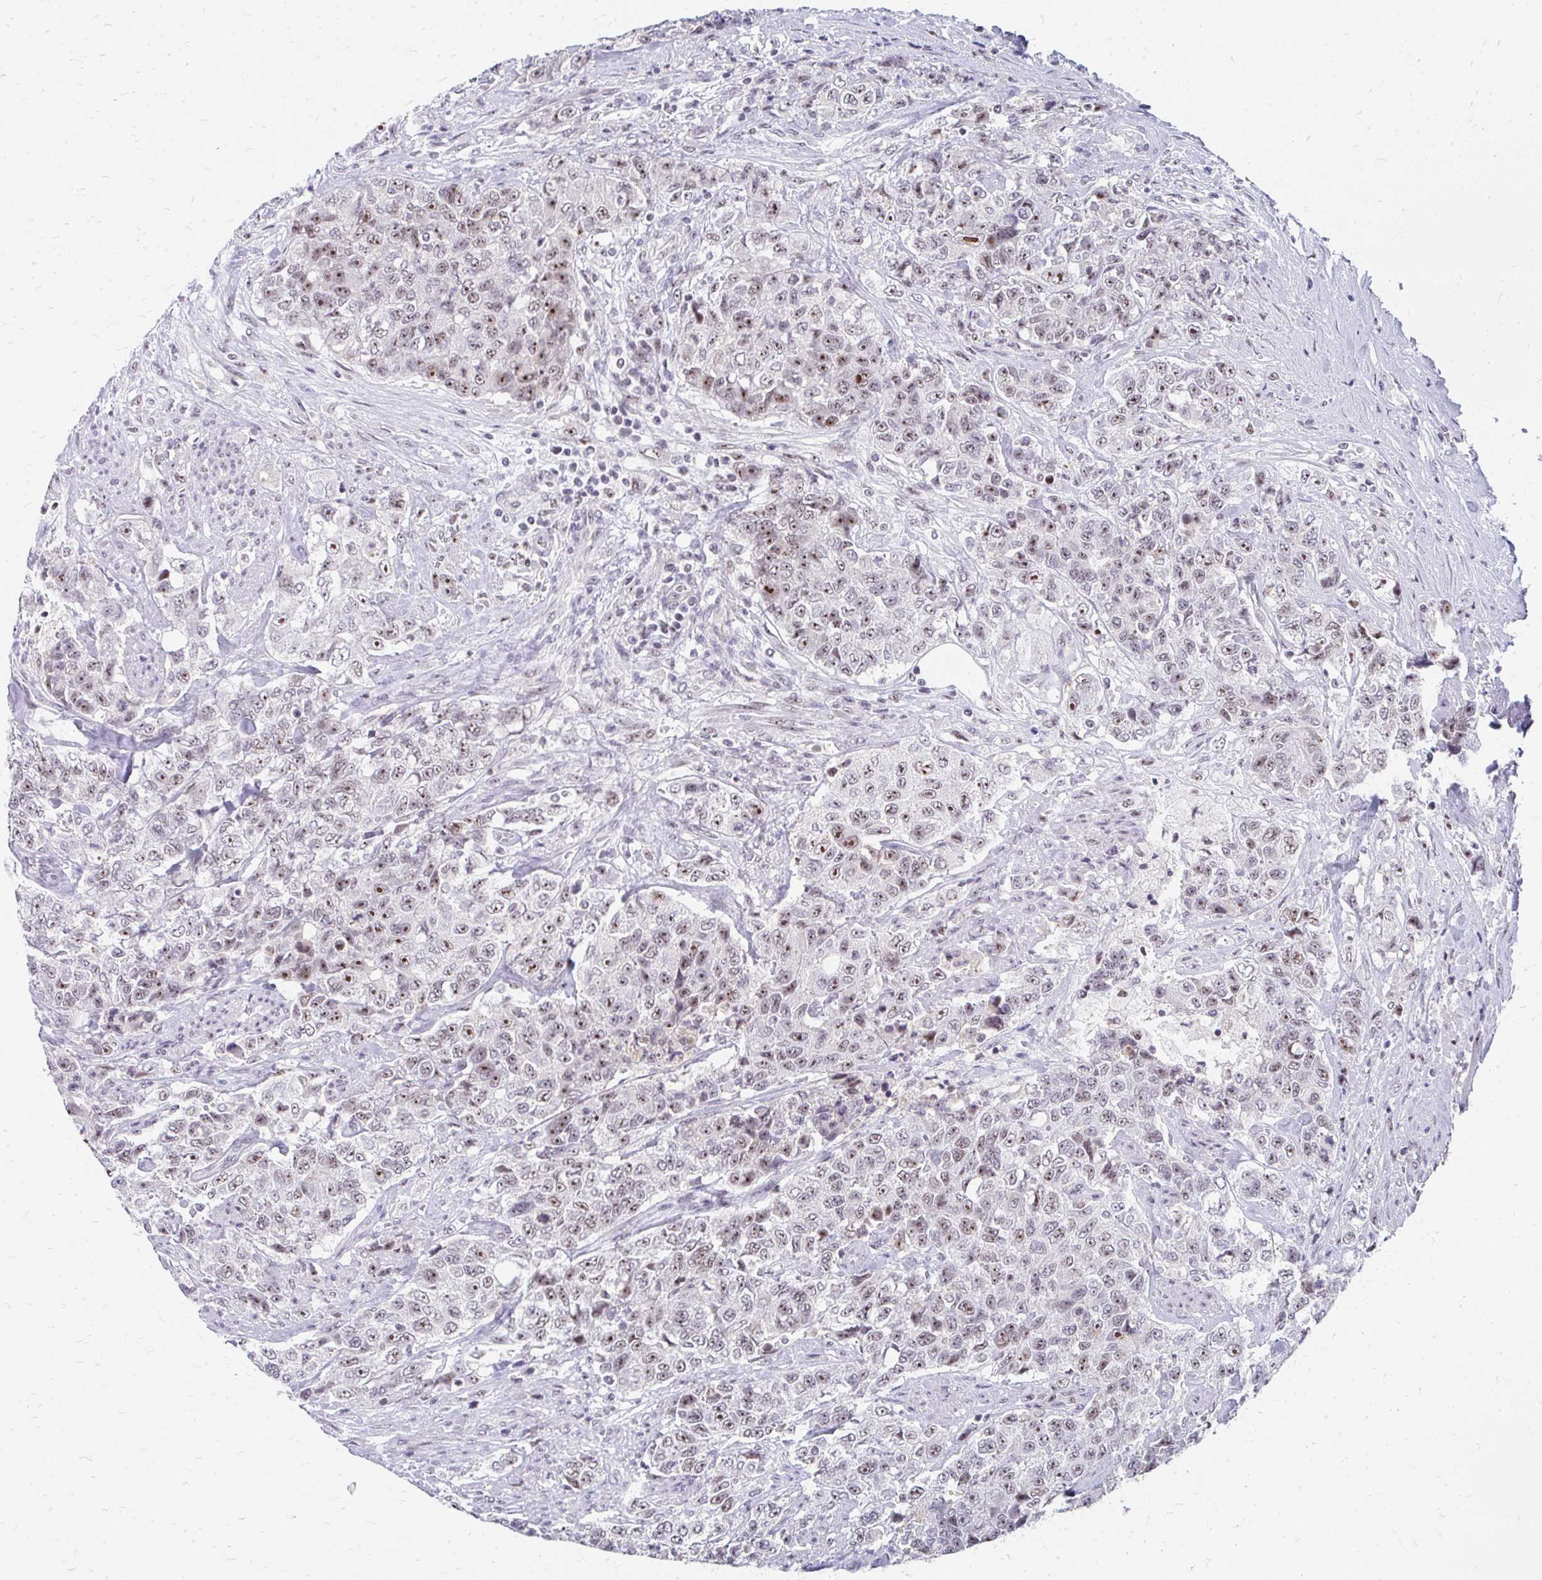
{"staining": {"intensity": "moderate", "quantity": ">75%", "location": "nuclear"}, "tissue": "urothelial cancer", "cell_type": "Tumor cells", "image_type": "cancer", "snomed": [{"axis": "morphology", "description": "Urothelial carcinoma, High grade"}, {"axis": "topography", "description": "Urinary bladder"}], "caption": "An IHC photomicrograph of neoplastic tissue is shown. Protein staining in brown shows moderate nuclear positivity in urothelial cancer within tumor cells.", "gene": "GTF2H1", "patient": {"sex": "female", "age": 78}}